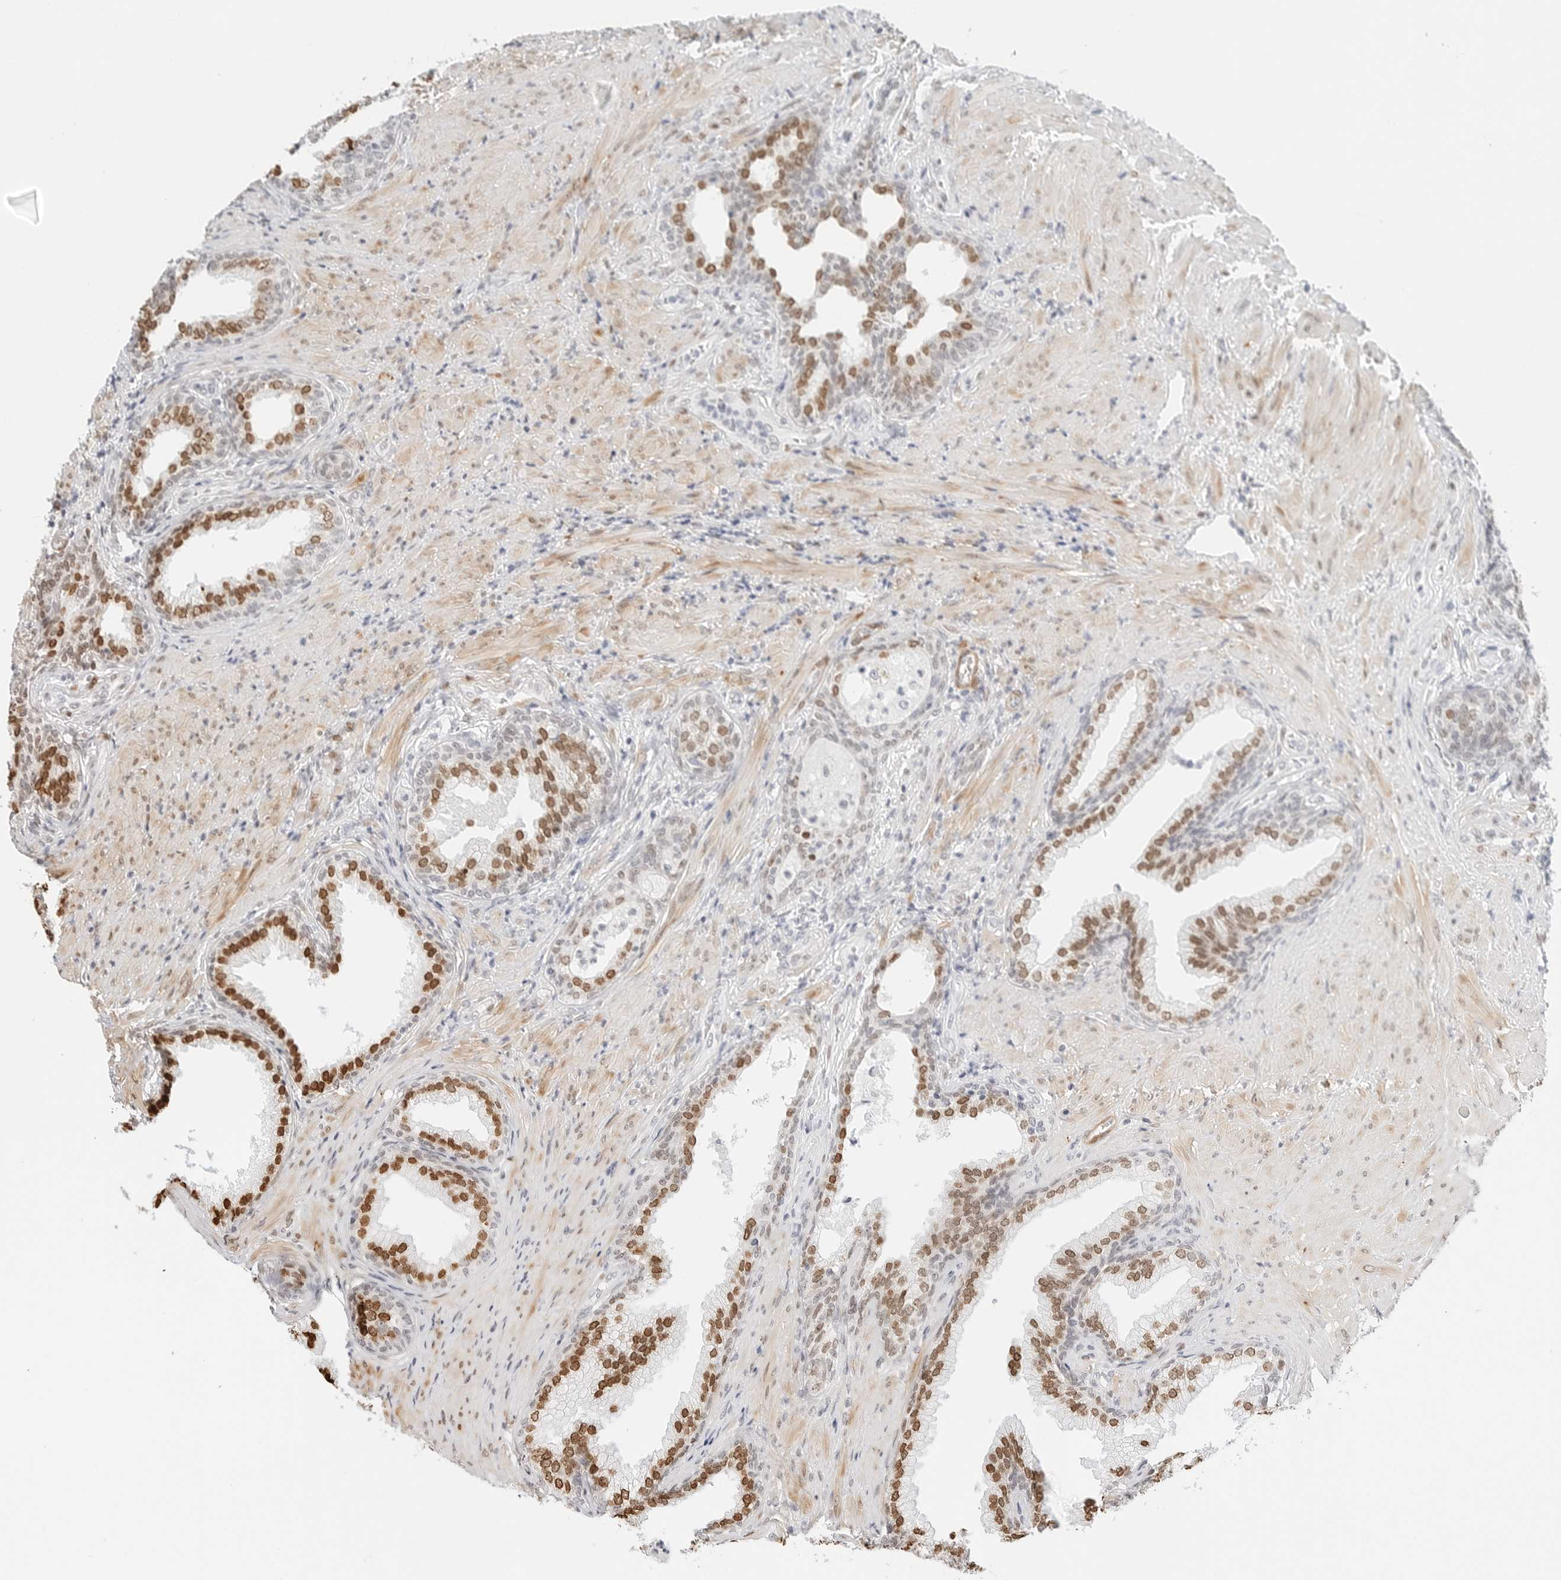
{"staining": {"intensity": "strong", "quantity": ">75%", "location": "nuclear"}, "tissue": "prostate", "cell_type": "Glandular cells", "image_type": "normal", "snomed": [{"axis": "morphology", "description": "Normal tissue, NOS"}, {"axis": "topography", "description": "Prostate"}], "caption": "Protein staining shows strong nuclear expression in approximately >75% of glandular cells in normal prostate.", "gene": "SPIDR", "patient": {"sex": "male", "age": 76}}